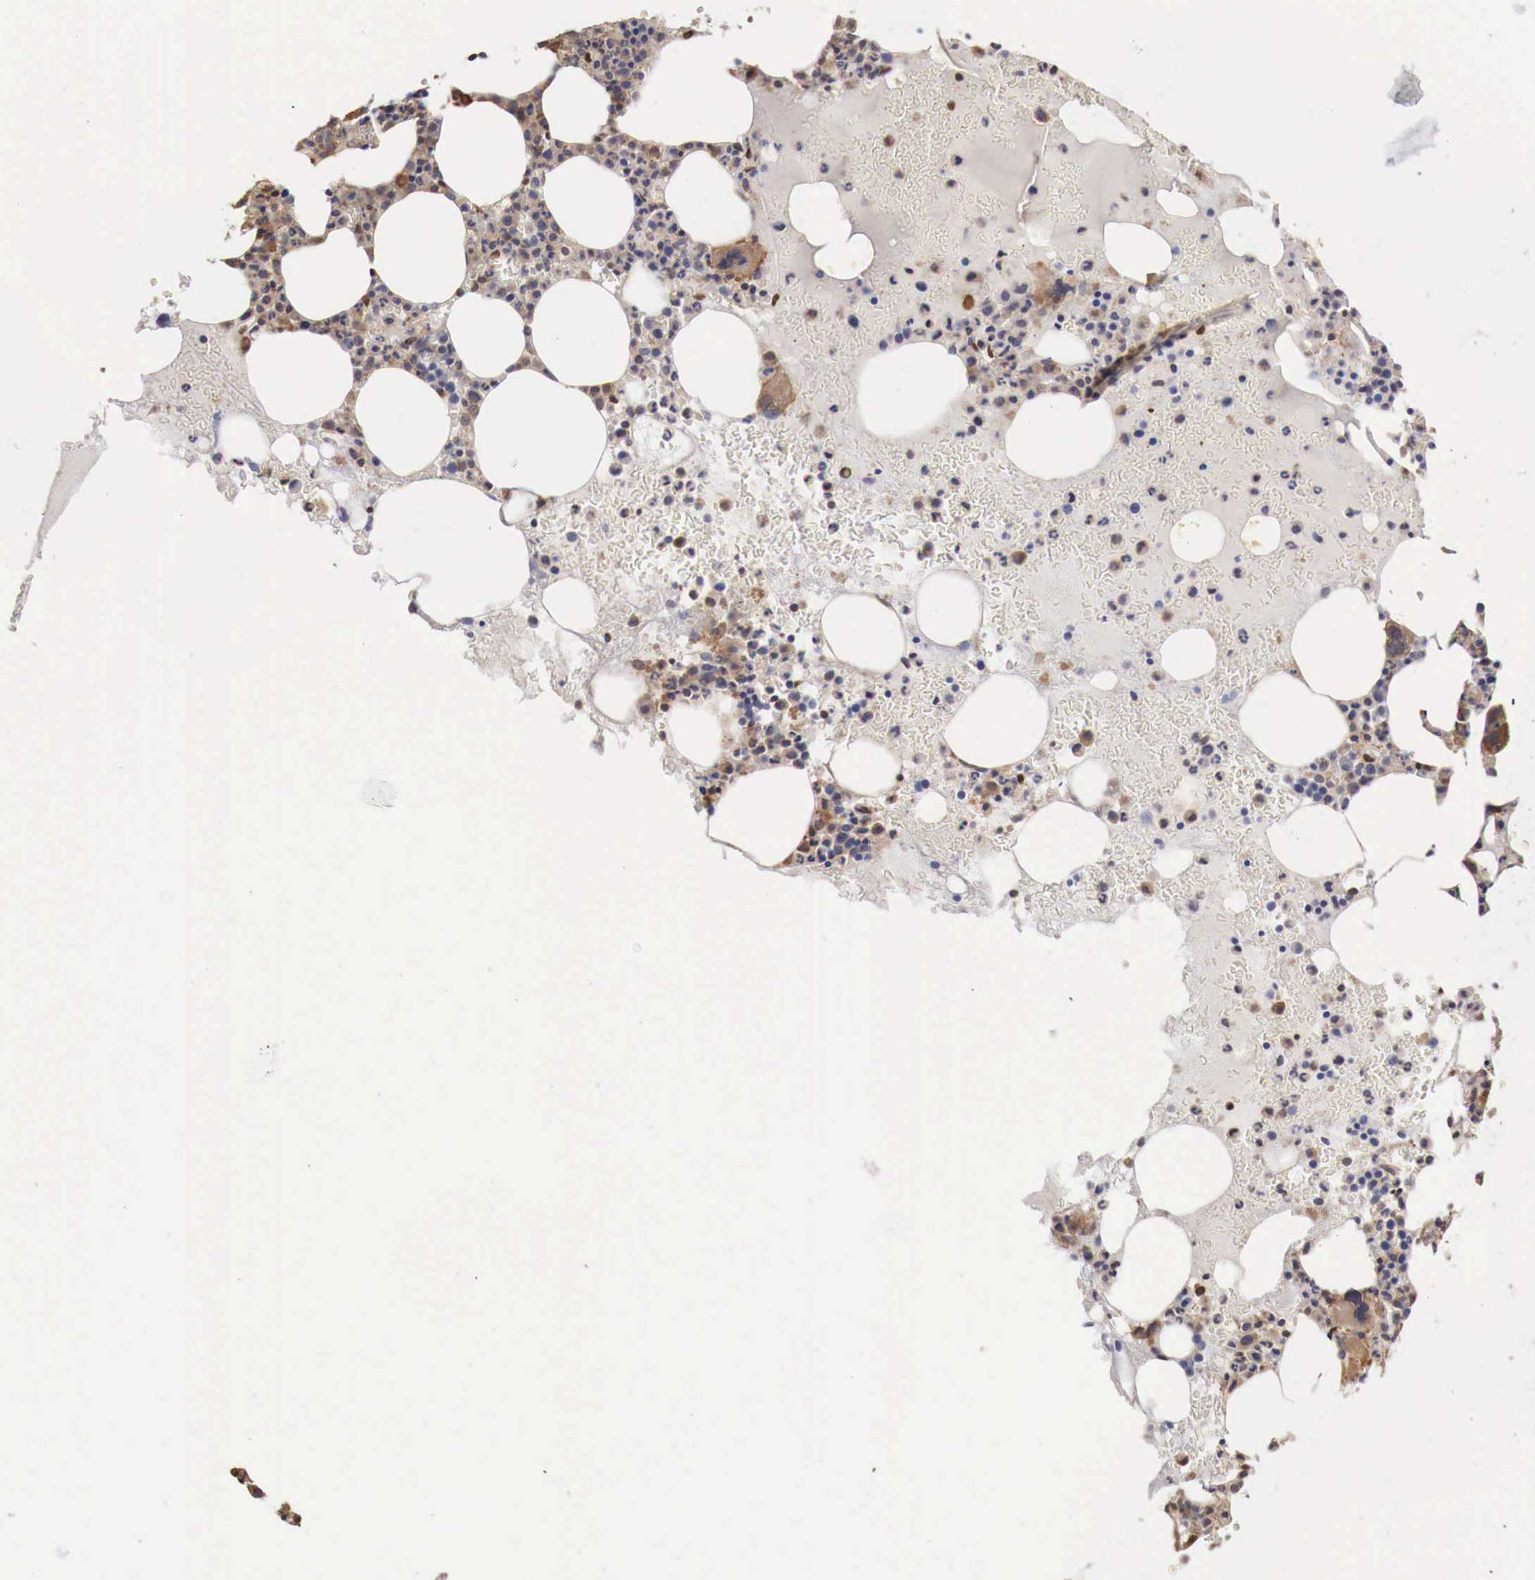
{"staining": {"intensity": "weak", "quantity": "<25%", "location": "cytoplasmic/membranous,nuclear"}, "tissue": "bone marrow", "cell_type": "Hematopoietic cells", "image_type": "normal", "snomed": [{"axis": "morphology", "description": "Normal tissue, NOS"}, {"axis": "topography", "description": "Bone marrow"}], "caption": "An immunohistochemistry micrograph of benign bone marrow is shown. There is no staining in hematopoietic cells of bone marrow. The staining was performed using DAB to visualize the protein expression in brown, while the nuclei were stained in blue with hematoxylin (Magnification: 20x).", "gene": "KHDRBS2", "patient": {"sex": "female", "age": 88}}